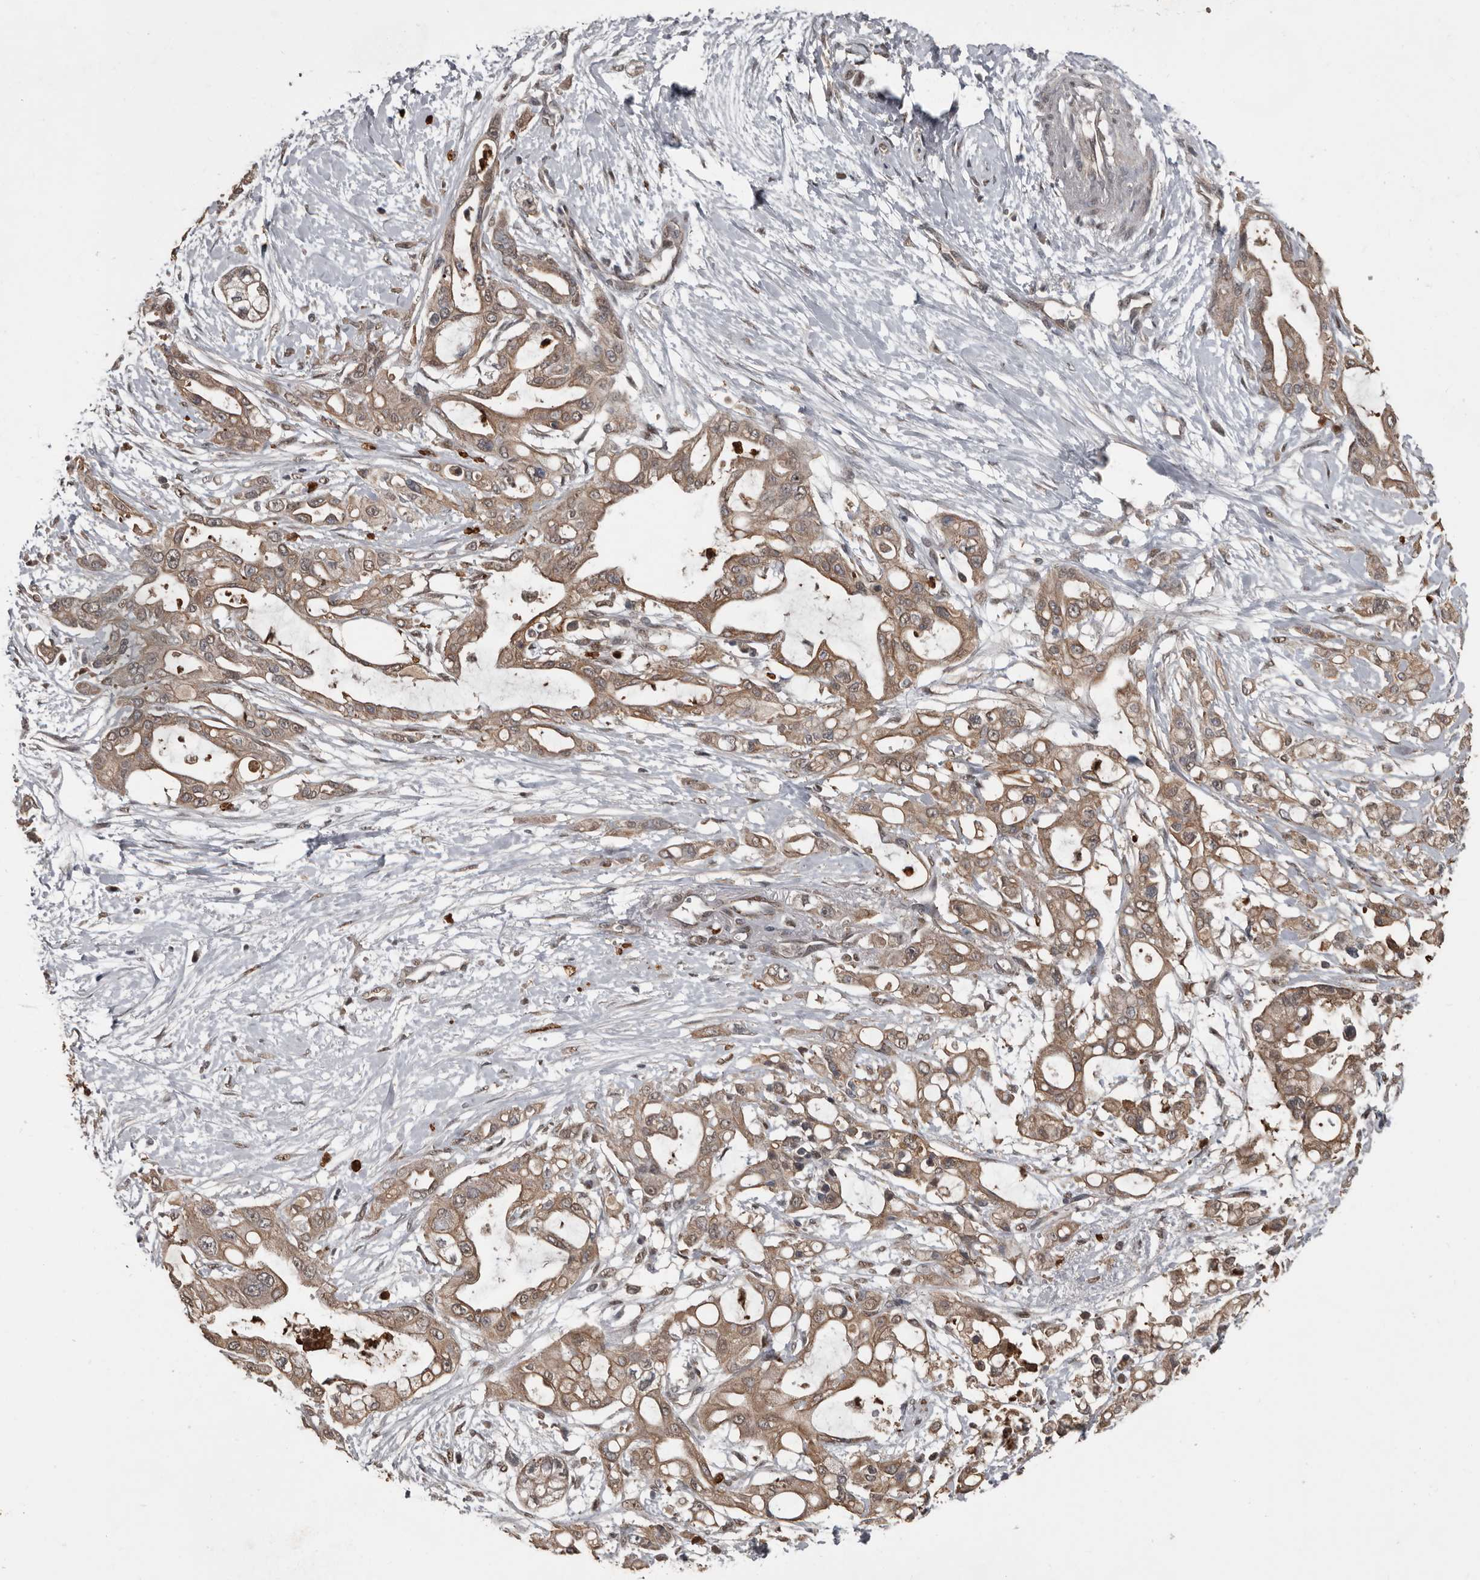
{"staining": {"intensity": "moderate", "quantity": ">75%", "location": "cytoplasmic/membranous"}, "tissue": "pancreatic cancer", "cell_type": "Tumor cells", "image_type": "cancer", "snomed": [{"axis": "morphology", "description": "Adenocarcinoma, NOS"}, {"axis": "topography", "description": "Pancreas"}], "caption": "Brown immunohistochemical staining in pancreatic adenocarcinoma exhibits moderate cytoplasmic/membranous staining in about >75% of tumor cells. (Stains: DAB (3,3'-diaminobenzidine) in brown, nuclei in blue, Microscopy: brightfield microscopy at high magnification).", "gene": "FSBP", "patient": {"sex": "male", "age": 68}}